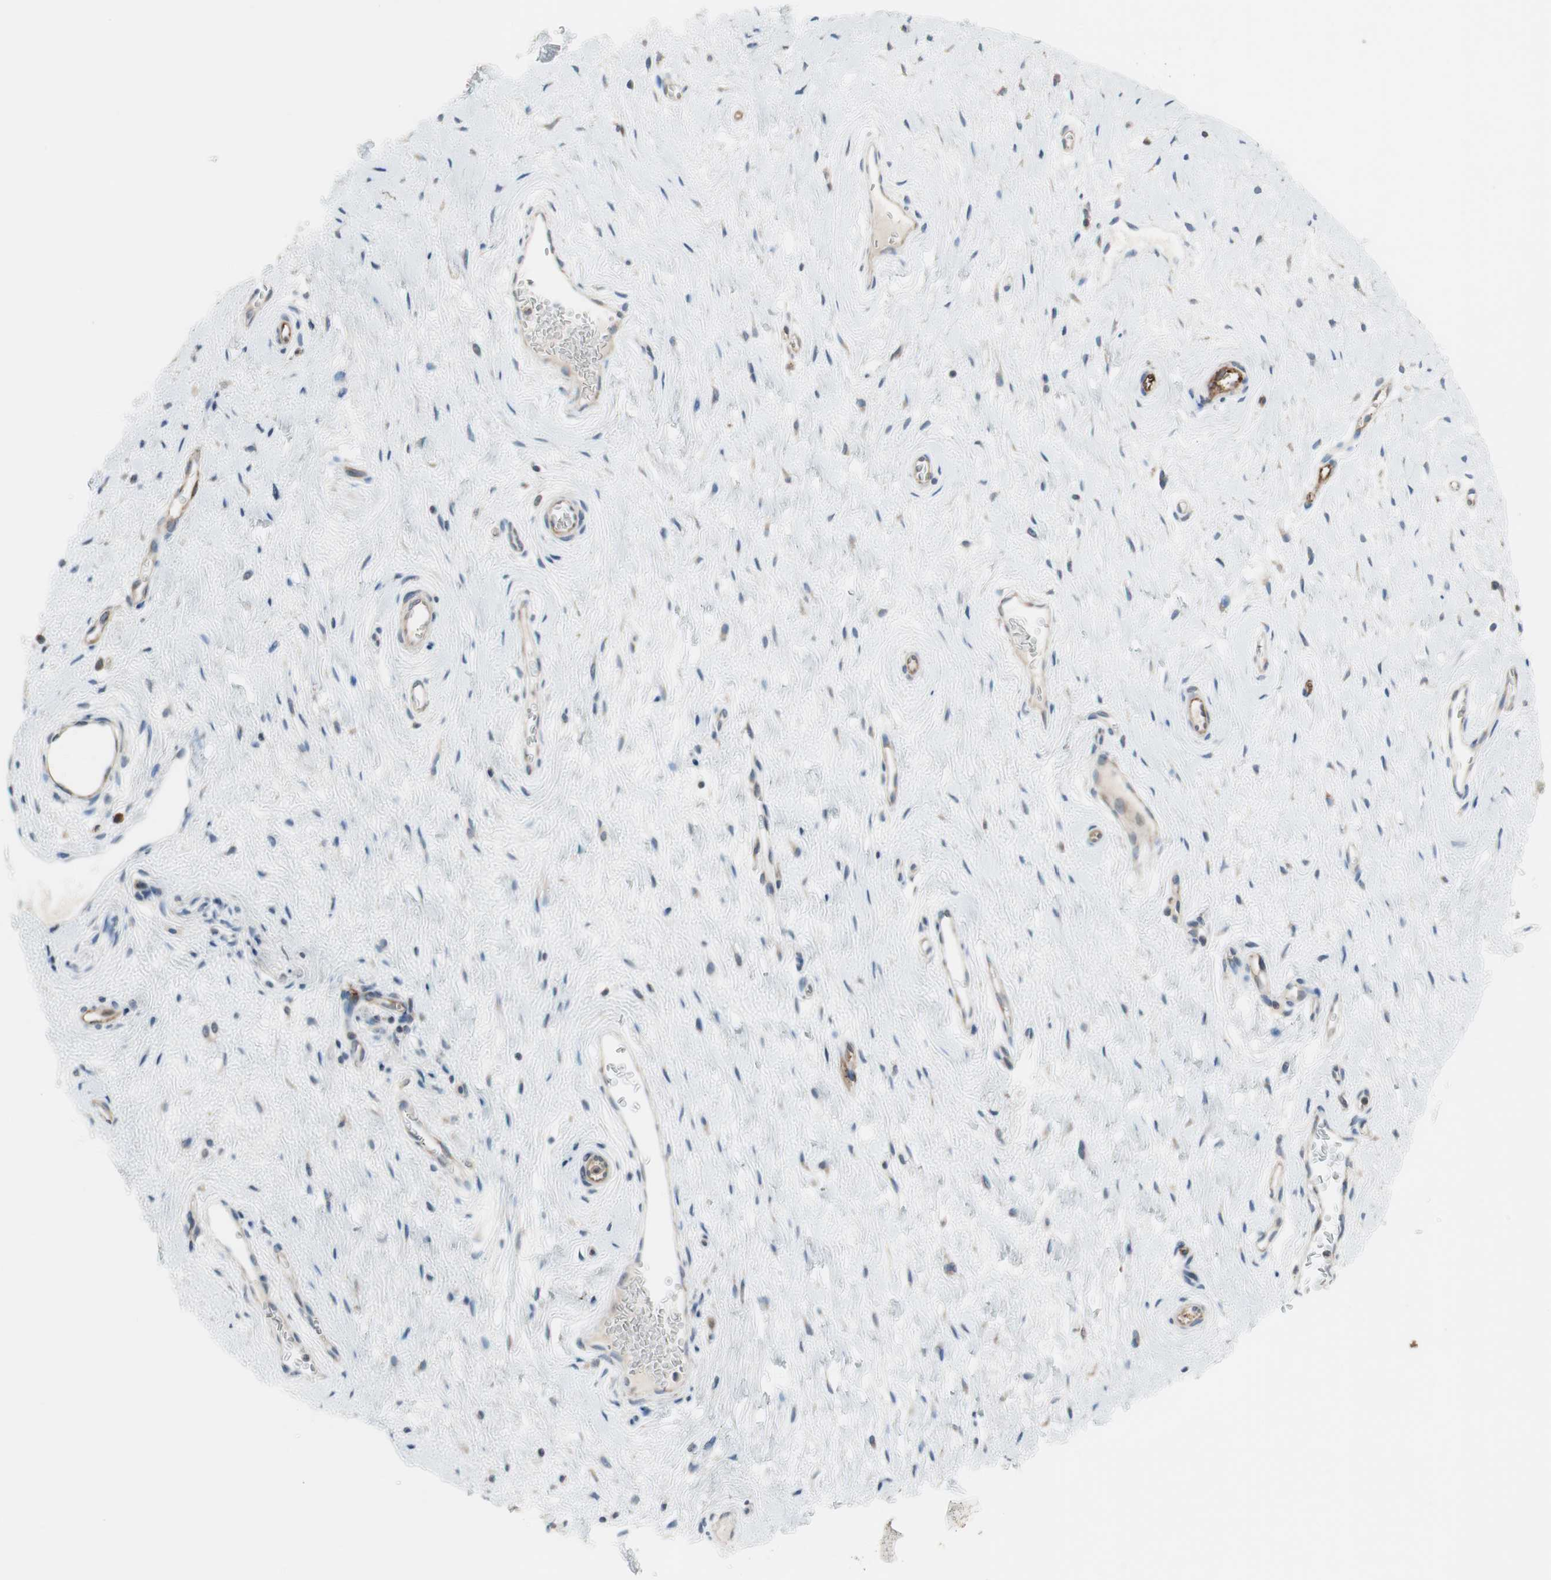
{"staining": {"intensity": "weak", "quantity": "<25%", "location": "cytoplasmic/membranous"}, "tissue": "vagina", "cell_type": "Squamous epithelial cells", "image_type": "normal", "snomed": [{"axis": "morphology", "description": "Normal tissue, NOS"}, {"axis": "topography", "description": "Soft tissue"}, {"axis": "topography", "description": "Vagina"}], "caption": "Micrograph shows no protein expression in squamous epithelial cells of benign vagina.", "gene": "ALPL", "patient": {"sex": "female", "age": 61}}